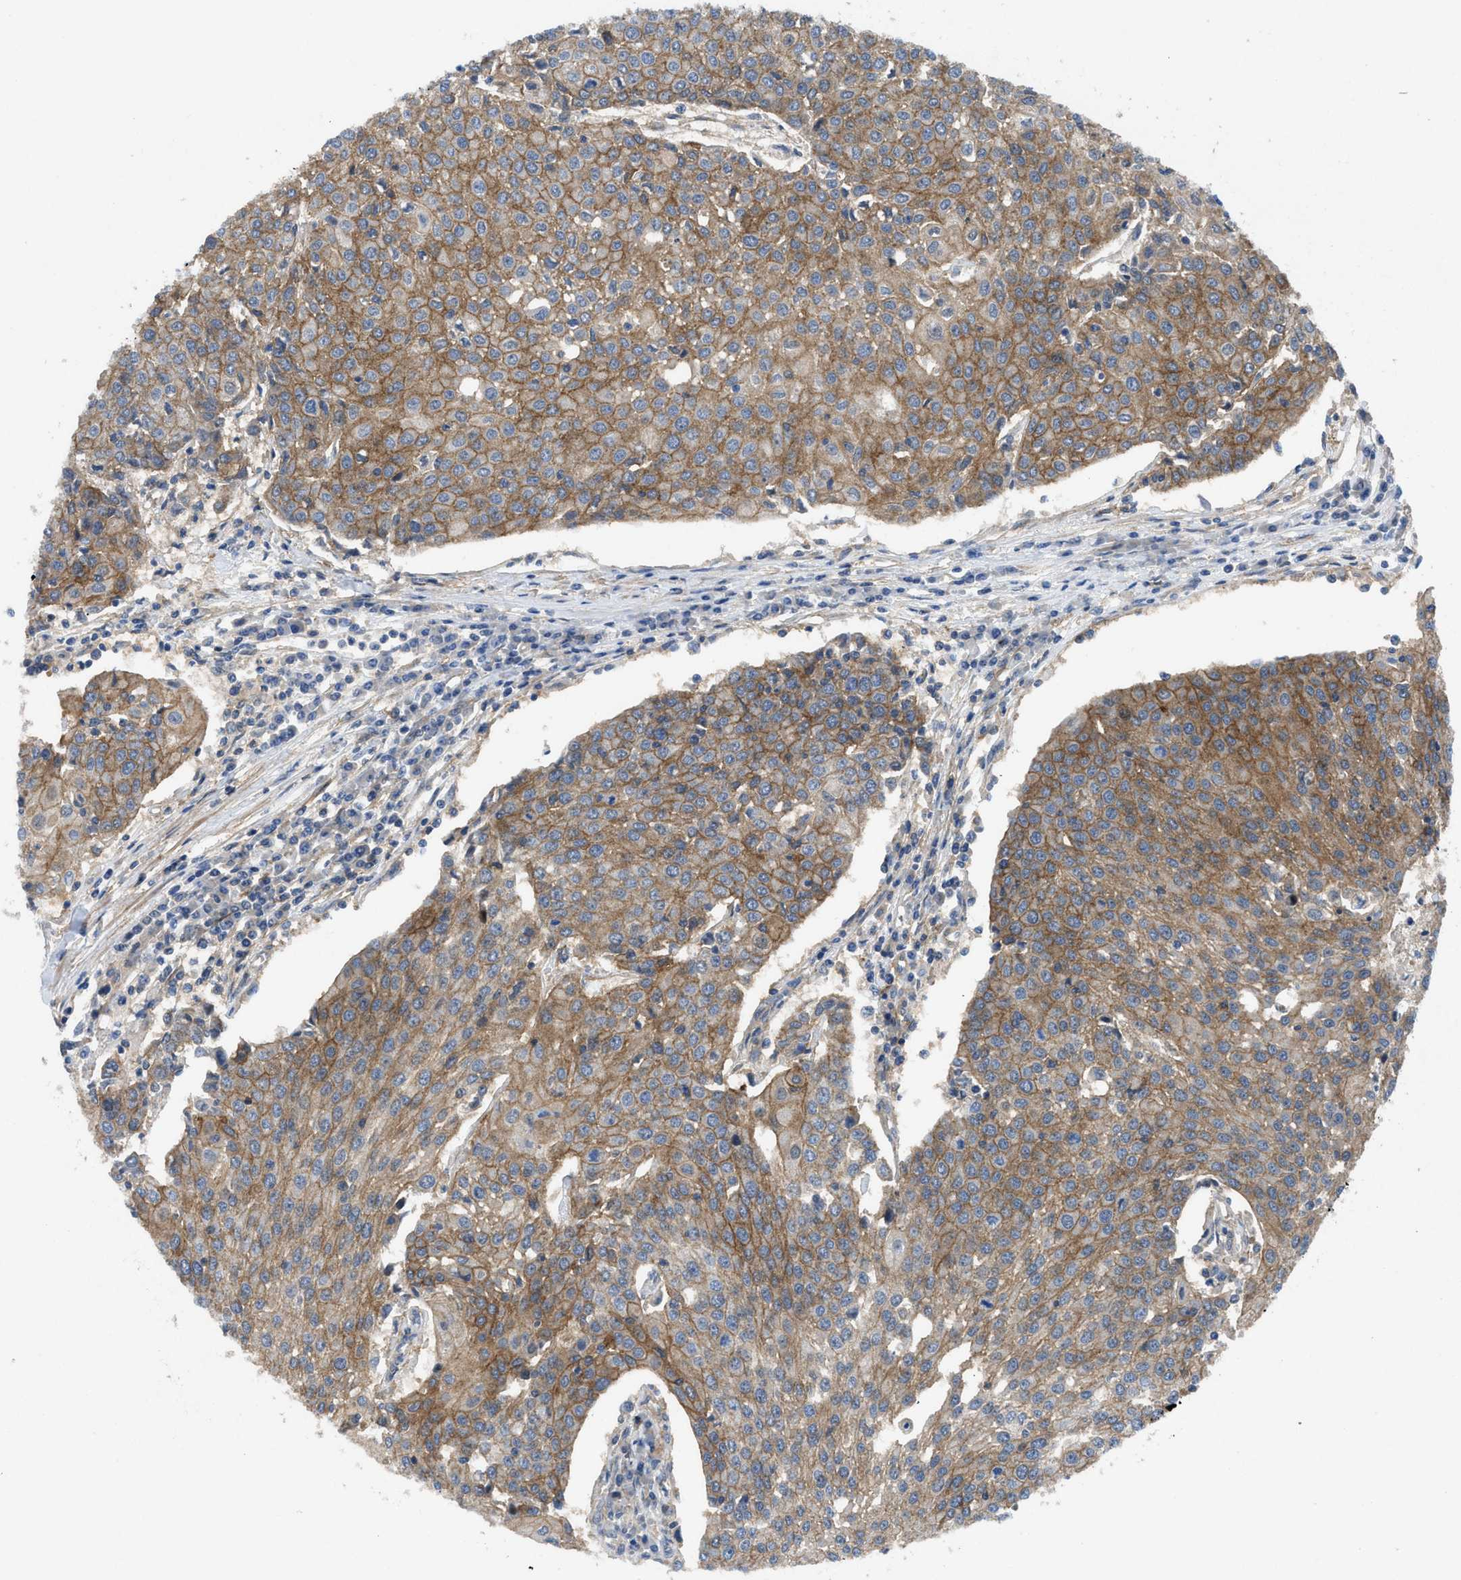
{"staining": {"intensity": "weak", "quantity": ">75%", "location": "cytoplasmic/membranous"}, "tissue": "urothelial cancer", "cell_type": "Tumor cells", "image_type": "cancer", "snomed": [{"axis": "morphology", "description": "Urothelial carcinoma, High grade"}, {"axis": "topography", "description": "Urinary bladder"}], "caption": "A brown stain highlights weak cytoplasmic/membranous positivity of a protein in urothelial carcinoma (high-grade) tumor cells.", "gene": "PANX1", "patient": {"sex": "female", "age": 85}}